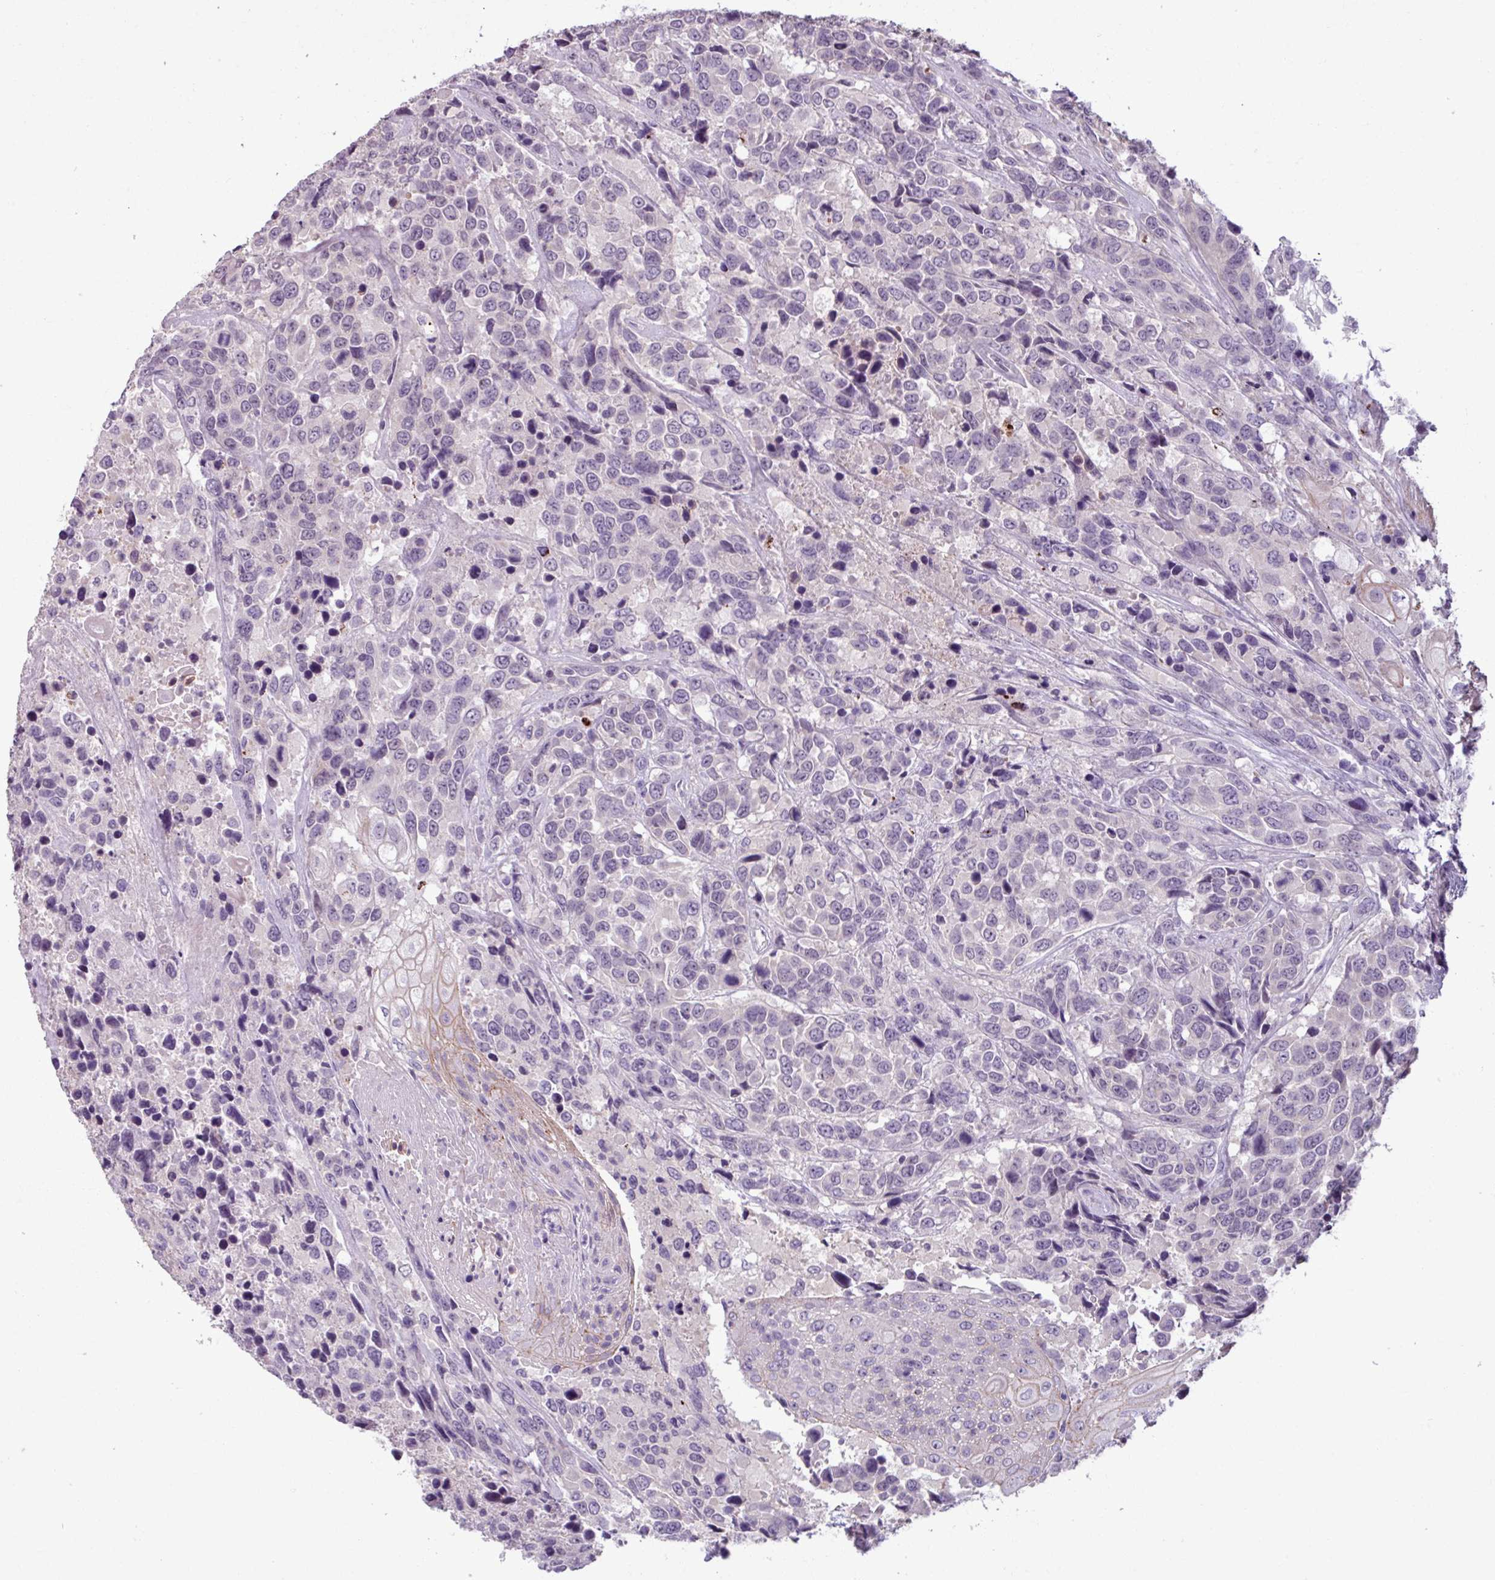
{"staining": {"intensity": "negative", "quantity": "none", "location": "none"}, "tissue": "urothelial cancer", "cell_type": "Tumor cells", "image_type": "cancer", "snomed": [{"axis": "morphology", "description": "Urothelial carcinoma, High grade"}, {"axis": "topography", "description": "Urinary bladder"}], "caption": "Histopathology image shows no protein expression in tumor cells of high-grade urothelial carcinoma tissue.", "gene": "PNMA6A", "patient": {"sex": "female", "age": 70}}